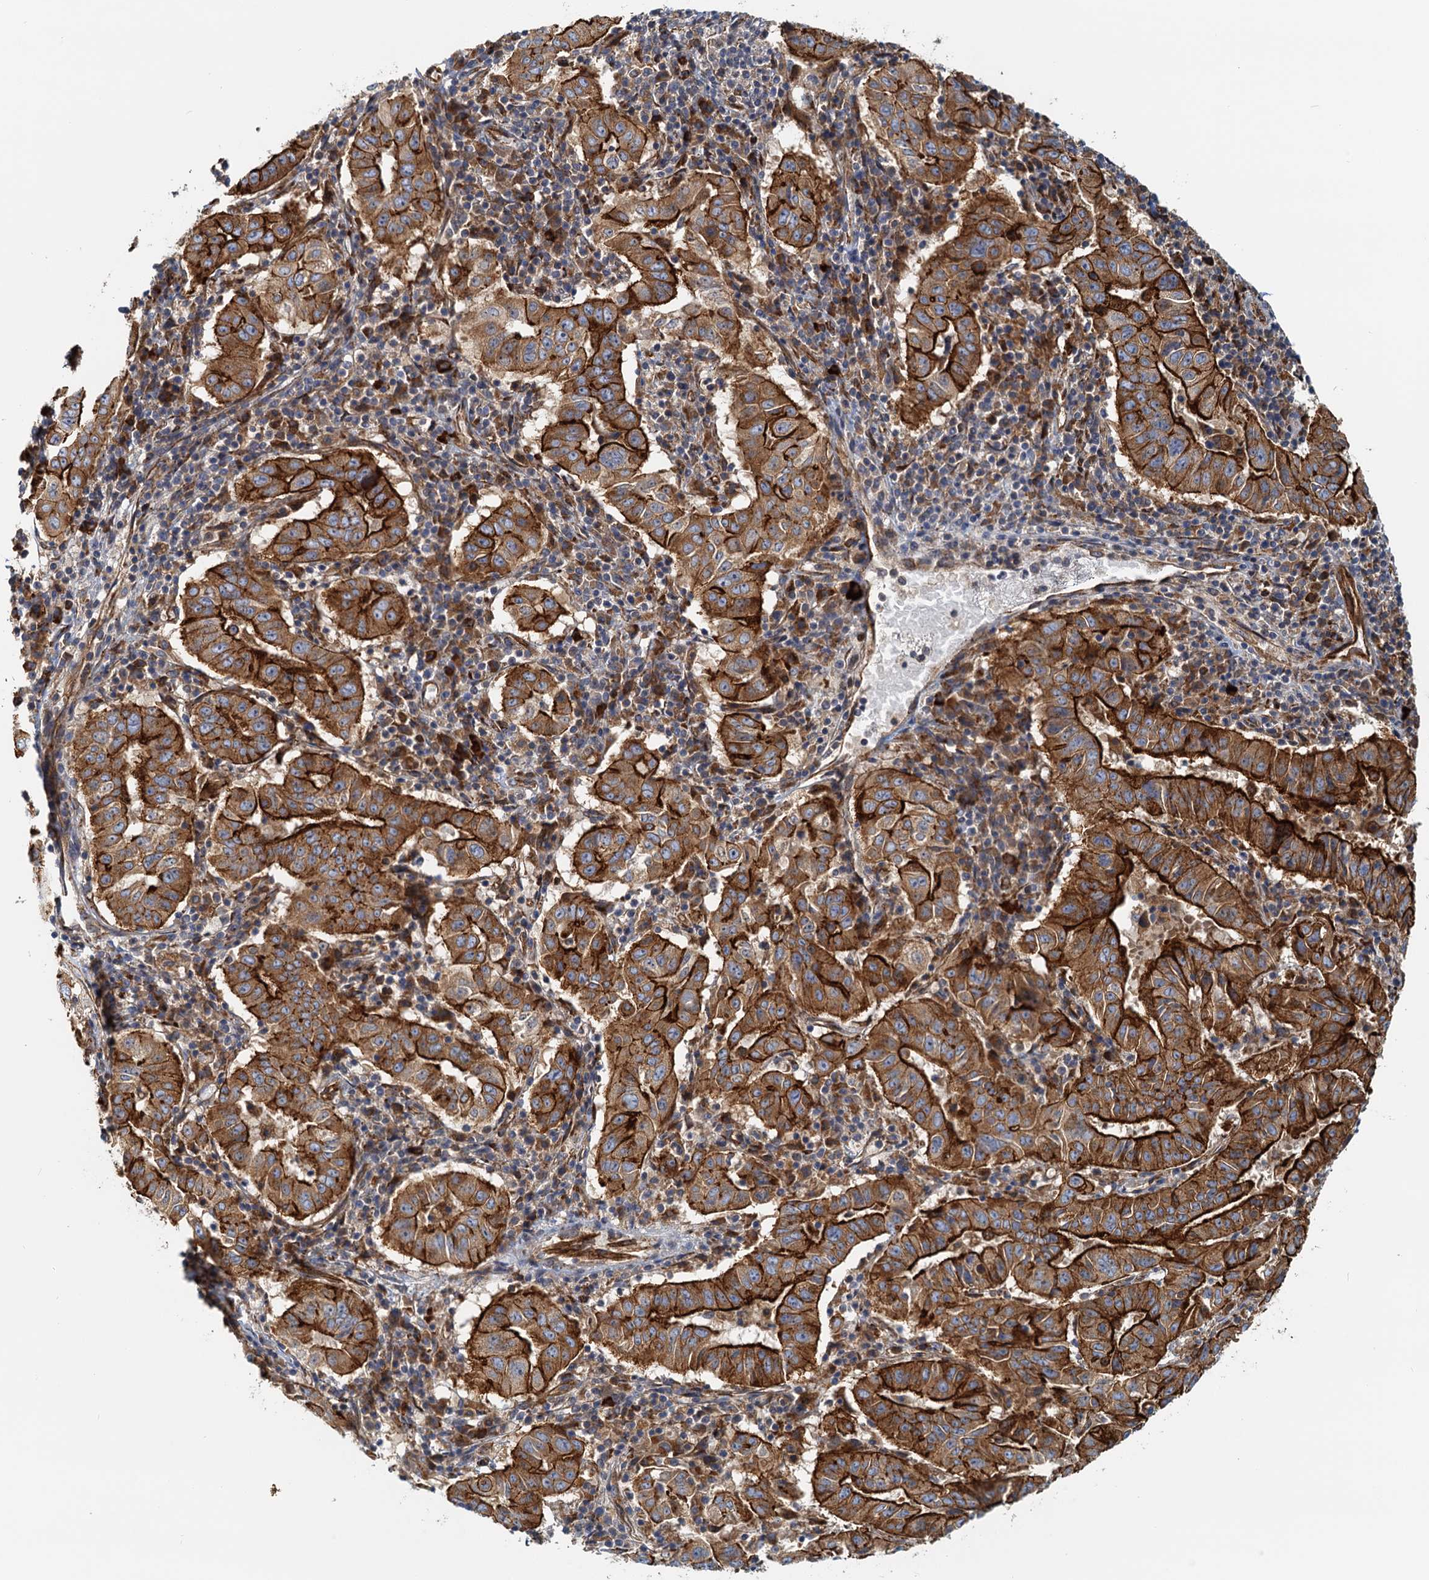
{"staining": {"intensity": "strong", "quantity": ">75%", "location": "cytoplasmic/membranous"}, "tissue": "pancreatic cancer", "cell_type": "Tumor cells", "image_type": "cancer", "snomed": [{"axis": "morphology", "description": "Adenocarcinoma, NOS"}, {"axis": "topography", "description": "Pancreas"}], "caption": "The micrograph exhibits staining of adenocarcinoma (pancreatic), revealing strong cytoplasmic/membranous protein staining (brown color) within tumor cells. (Stains: DAB (3,3'-diaminobenzidine) in brown, nuclei in blue, Microscopy: brightfield microscopy at high magnification).", "gene": "NIPAL3", "patient": {"sex": "male", "age": 63}}